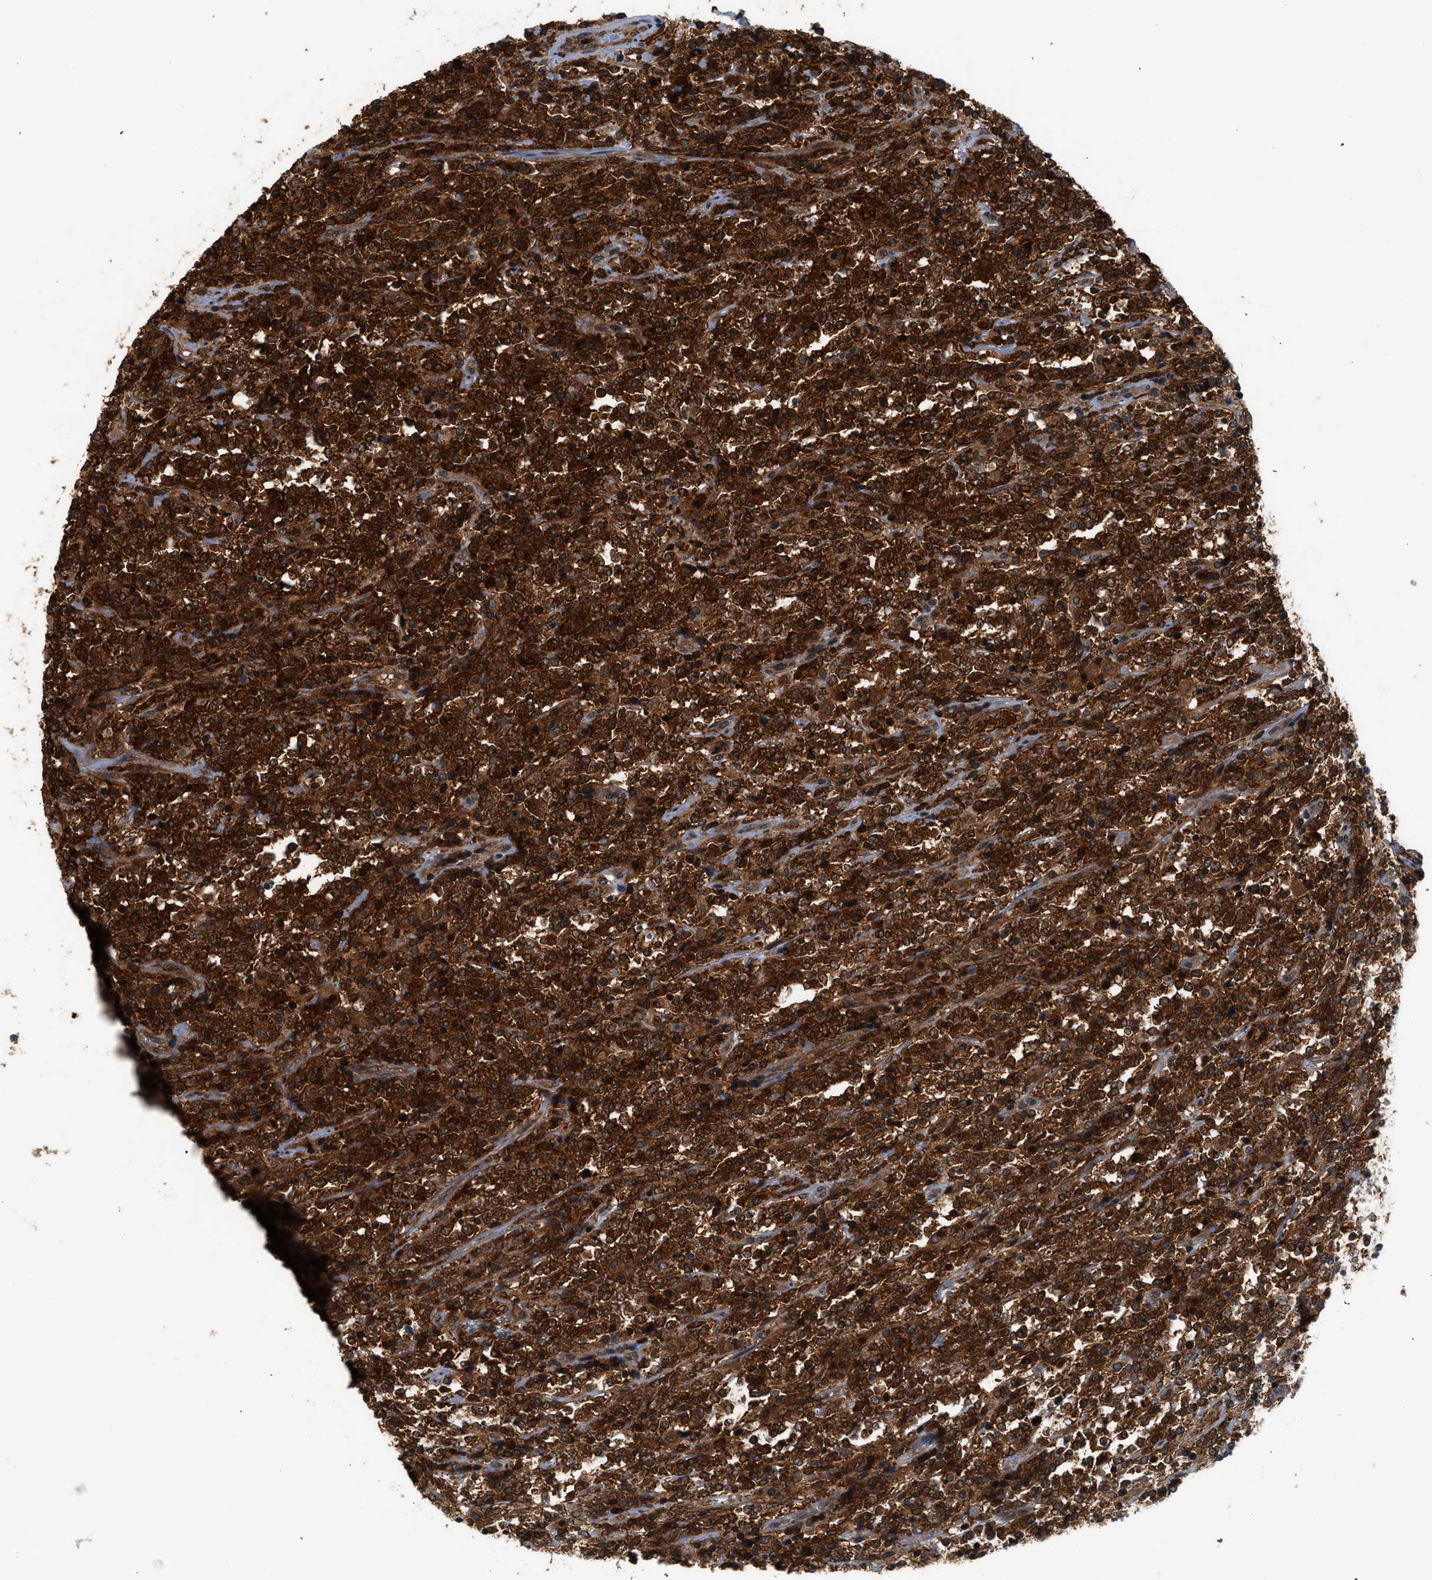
{"staining": {"intensity": "strong", "quantity": ">75%", "location": "cytoplasmic/membranous,nuclear"}, "tissue": "lymphoma", "cell_type": "Tumor cells", "image_type": "cancer", "snomed": [{"axis": "morphology", "description": "Malignant lymphoma, non-Hodgkin's type, High grade"}, {"axis": "topography", "description": "Soft tissue"}], "caption": "Immunohistochemical staining of human high-grade malignant lymphoma, non-Hodgkin's type reveals high levels of strong cytoplasmic/membranous and nuclear protein positivity in approximately >75% of tumor cells. The staining is performed using DAB brown chromogen to label protein expression. The nuclei are counter-stained blue using hematoxylin.", "gene": "OXSR1", "patient": {"sex": "male", "age": 18}}